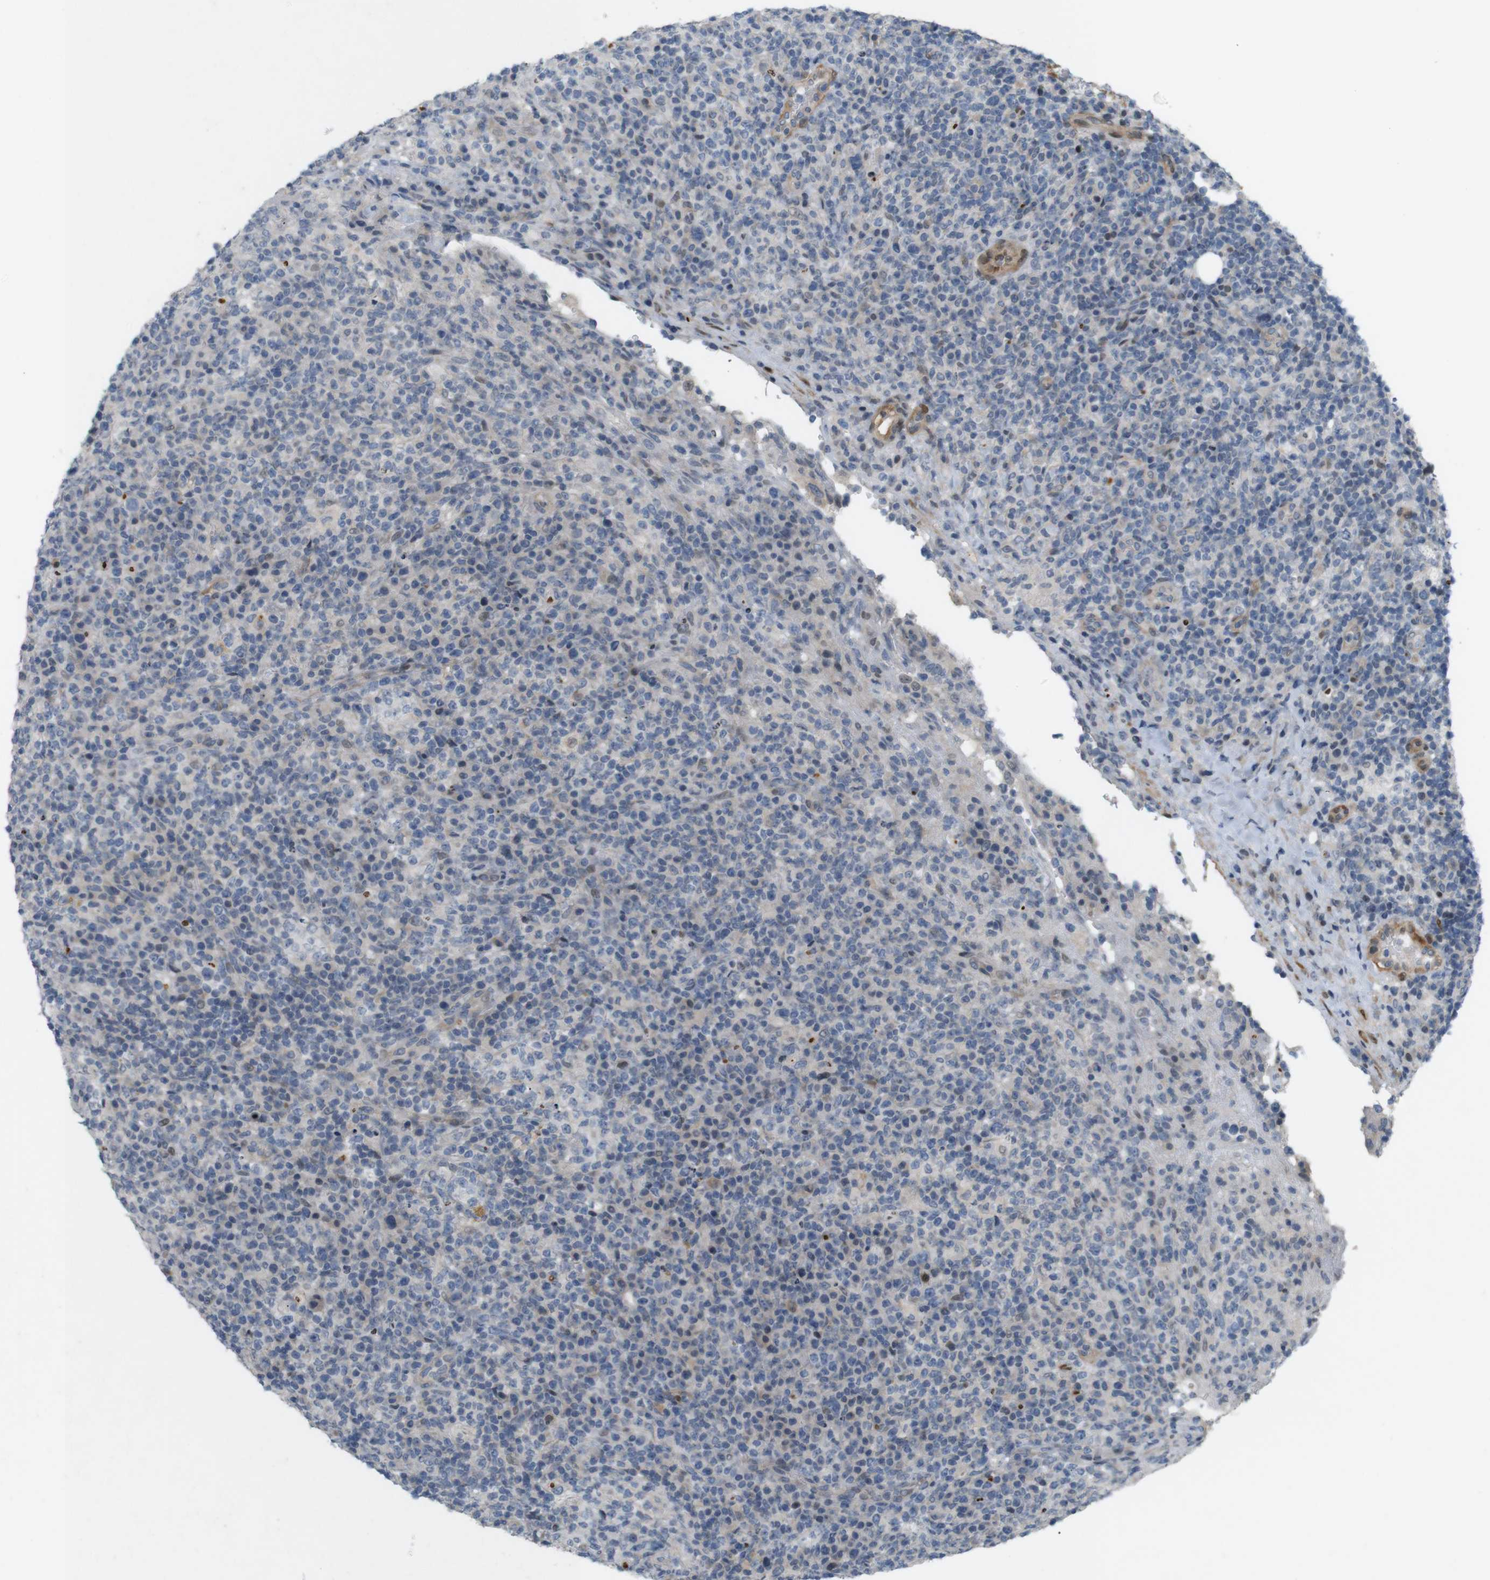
{"staining": {"intensity": "negative", "quantity": "none", "location": "none"}, "tissue": "lymphoma", "cell_type": "Tumor cells", "image_type": "cancer", "snomed": [{"axis": "morphology", "description": "Malignant lymphoma, non-Hodgkin's type, High grade"}, {"axis": "topography", "description": "Lymph node"}], "caption": "This is an immunohistochemistry image of high-grade malignant lymphoma, non-Hodgkin's type. There is no positivity in tumor cells.", "gene": "PPP1R14A", "patient": {"sex": "female", "age": 76}}